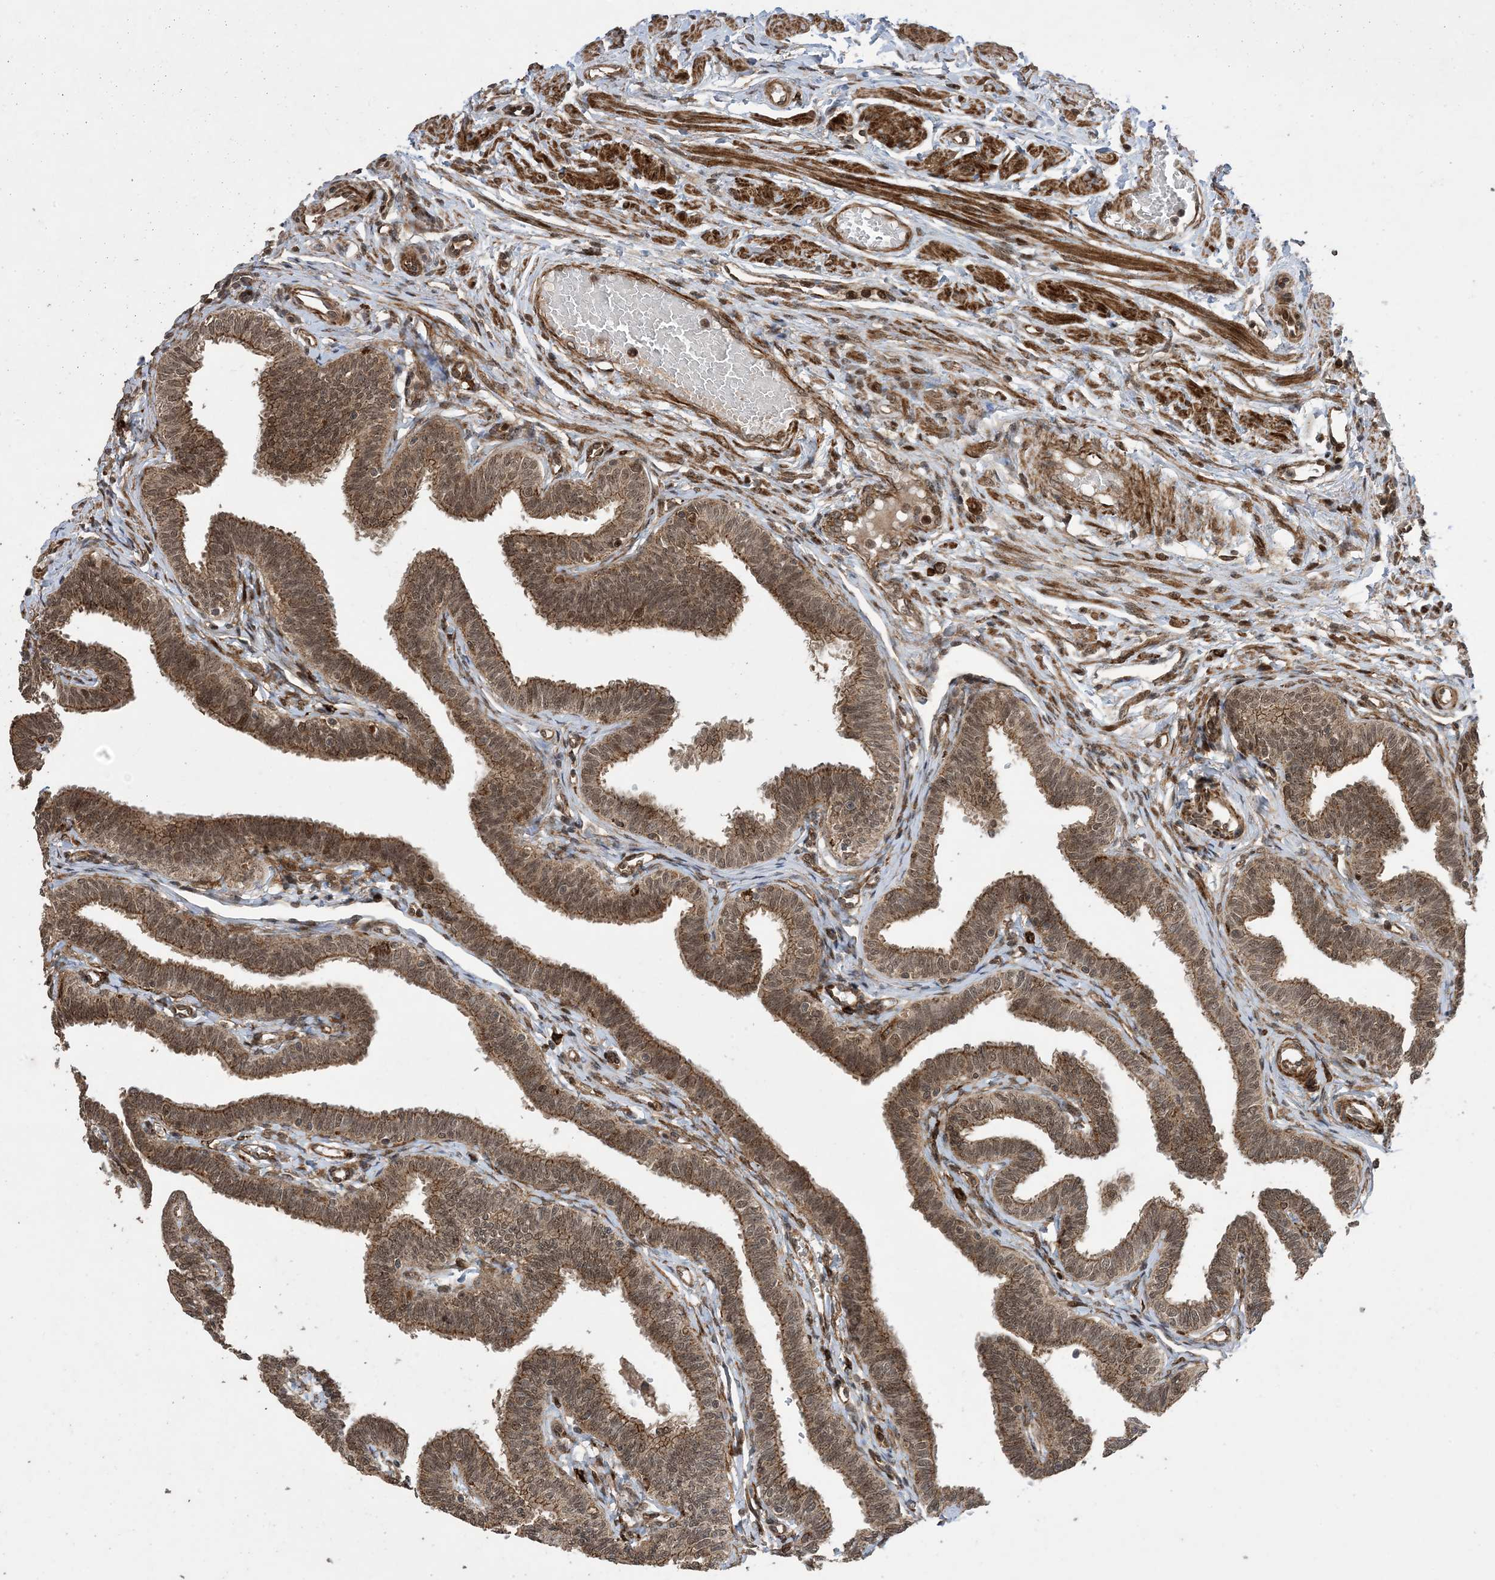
{"staining": {"intensity": "moderate", "quantity": ">75%", "location": "cytoplasmic/membranous,nuclear"}, "tissue": "fallopian tube", "cell_type": "Glandular cells", "image_type": "normal", "snomed": [{"axis": "morphology", "description": "Normal tissue, NOS"}, {"axis": "topography", "description": "Fallopian tube"}, {"axis": "topography", "description": "Ovary"}], "caption": "Fallopian tube stained with immunohistochemistry displays moderate cytoplasmic/membranous,nuclear positivity in approximately >75% of glandular cells. The protein of interest is shown in brown color, while the nuclei are stained blue.", "gene": "ZNF511", "patient": {"sex": "female", "age": 23}}